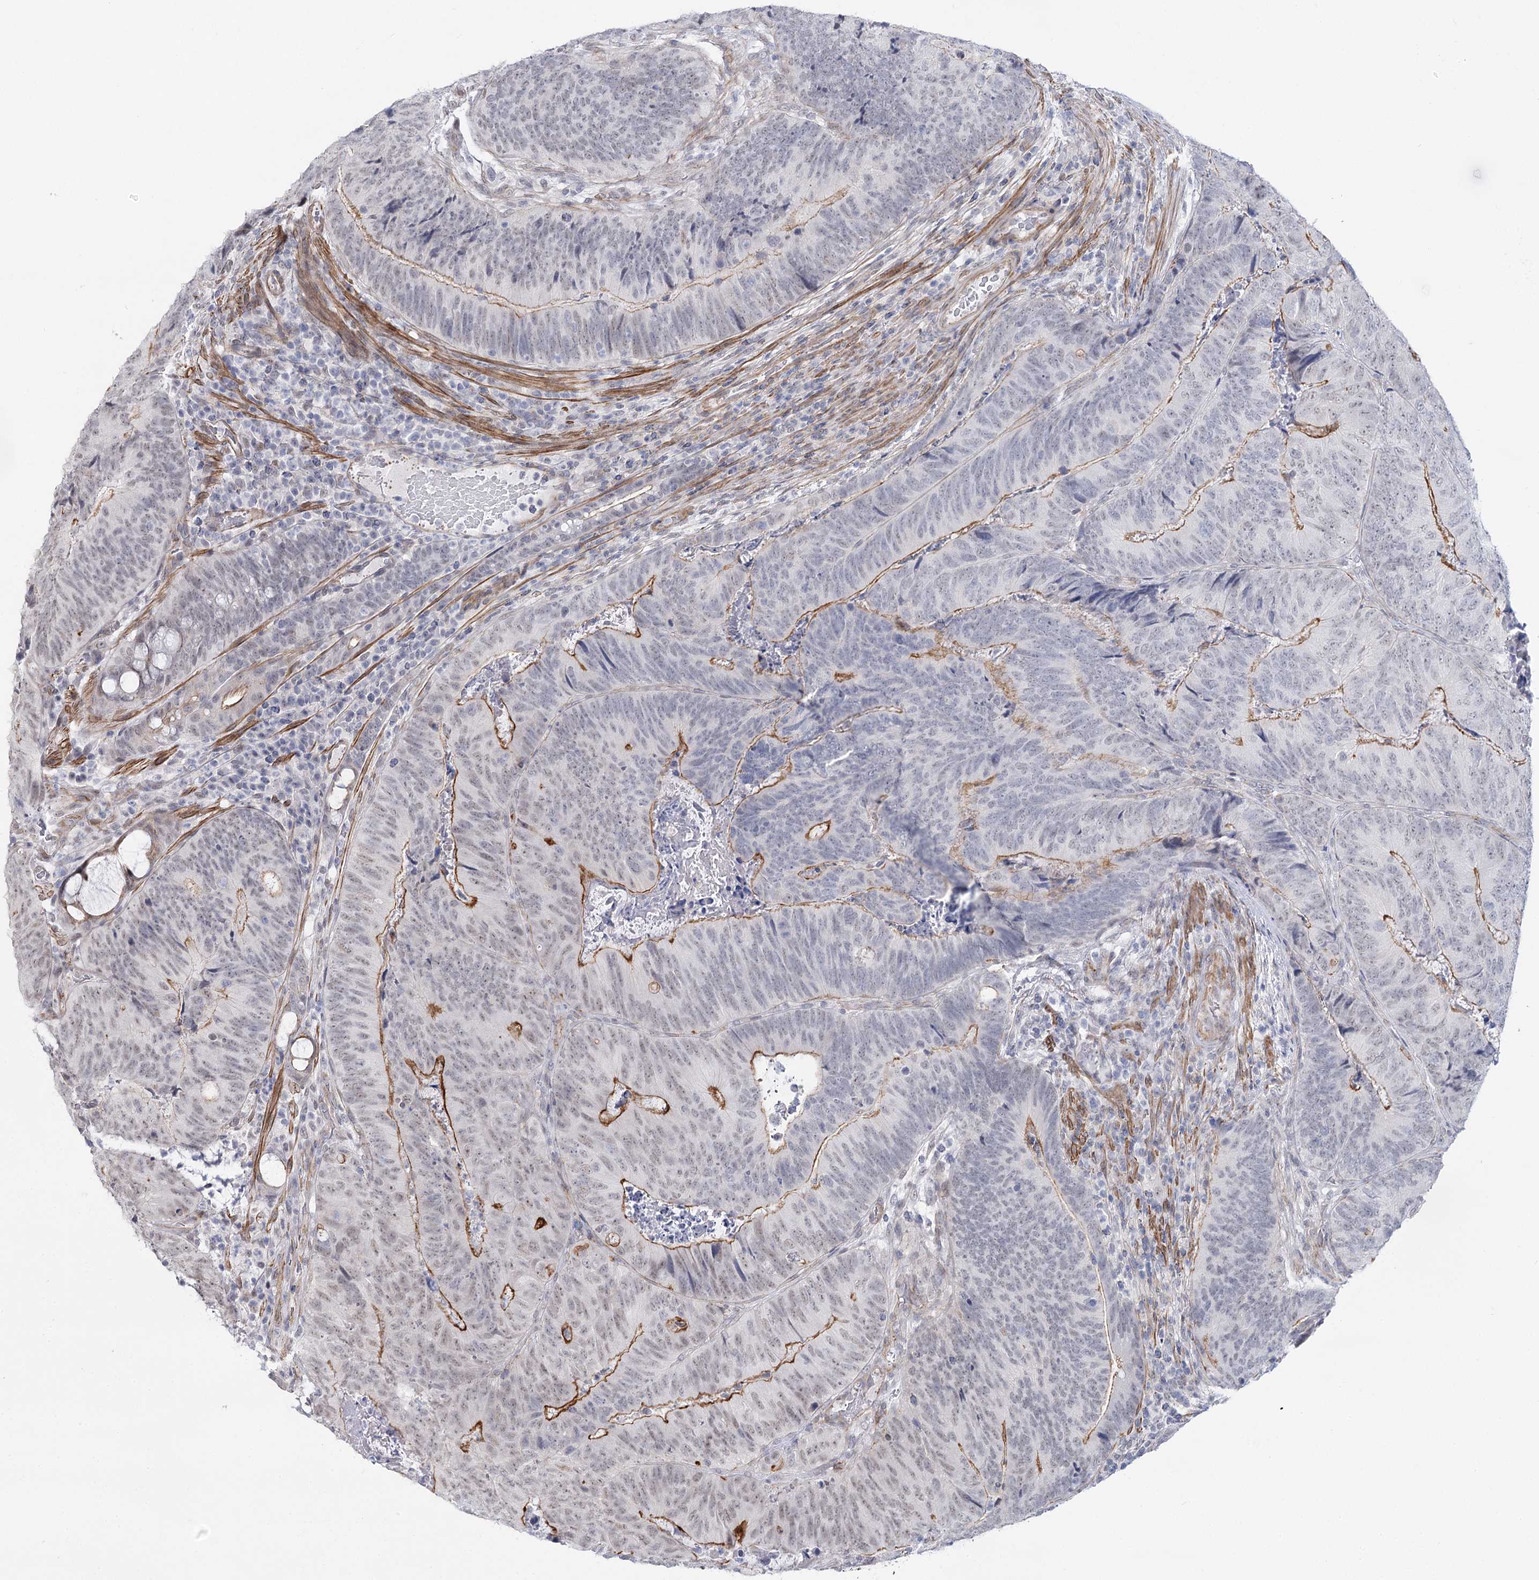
{"staining": {"intensity": "weak", "quantity": "<25%", "location": "nuclear"}, "tissue": "colorectal cancer", "cell_type": "Tumor cells", "image_type": "cancer", "snomed": [{"axis": "morphology", "description": "Adenocarcinoma, NOS"}, {"axis": "topography", "description": "Colon"}], "caption": "Protein analysis of adenocarcinoma (colorectal) demonstrates no significant positivity in tumor cells.", "gene": "AGXT2", "patient": {"sex": "female", "age": 67}}